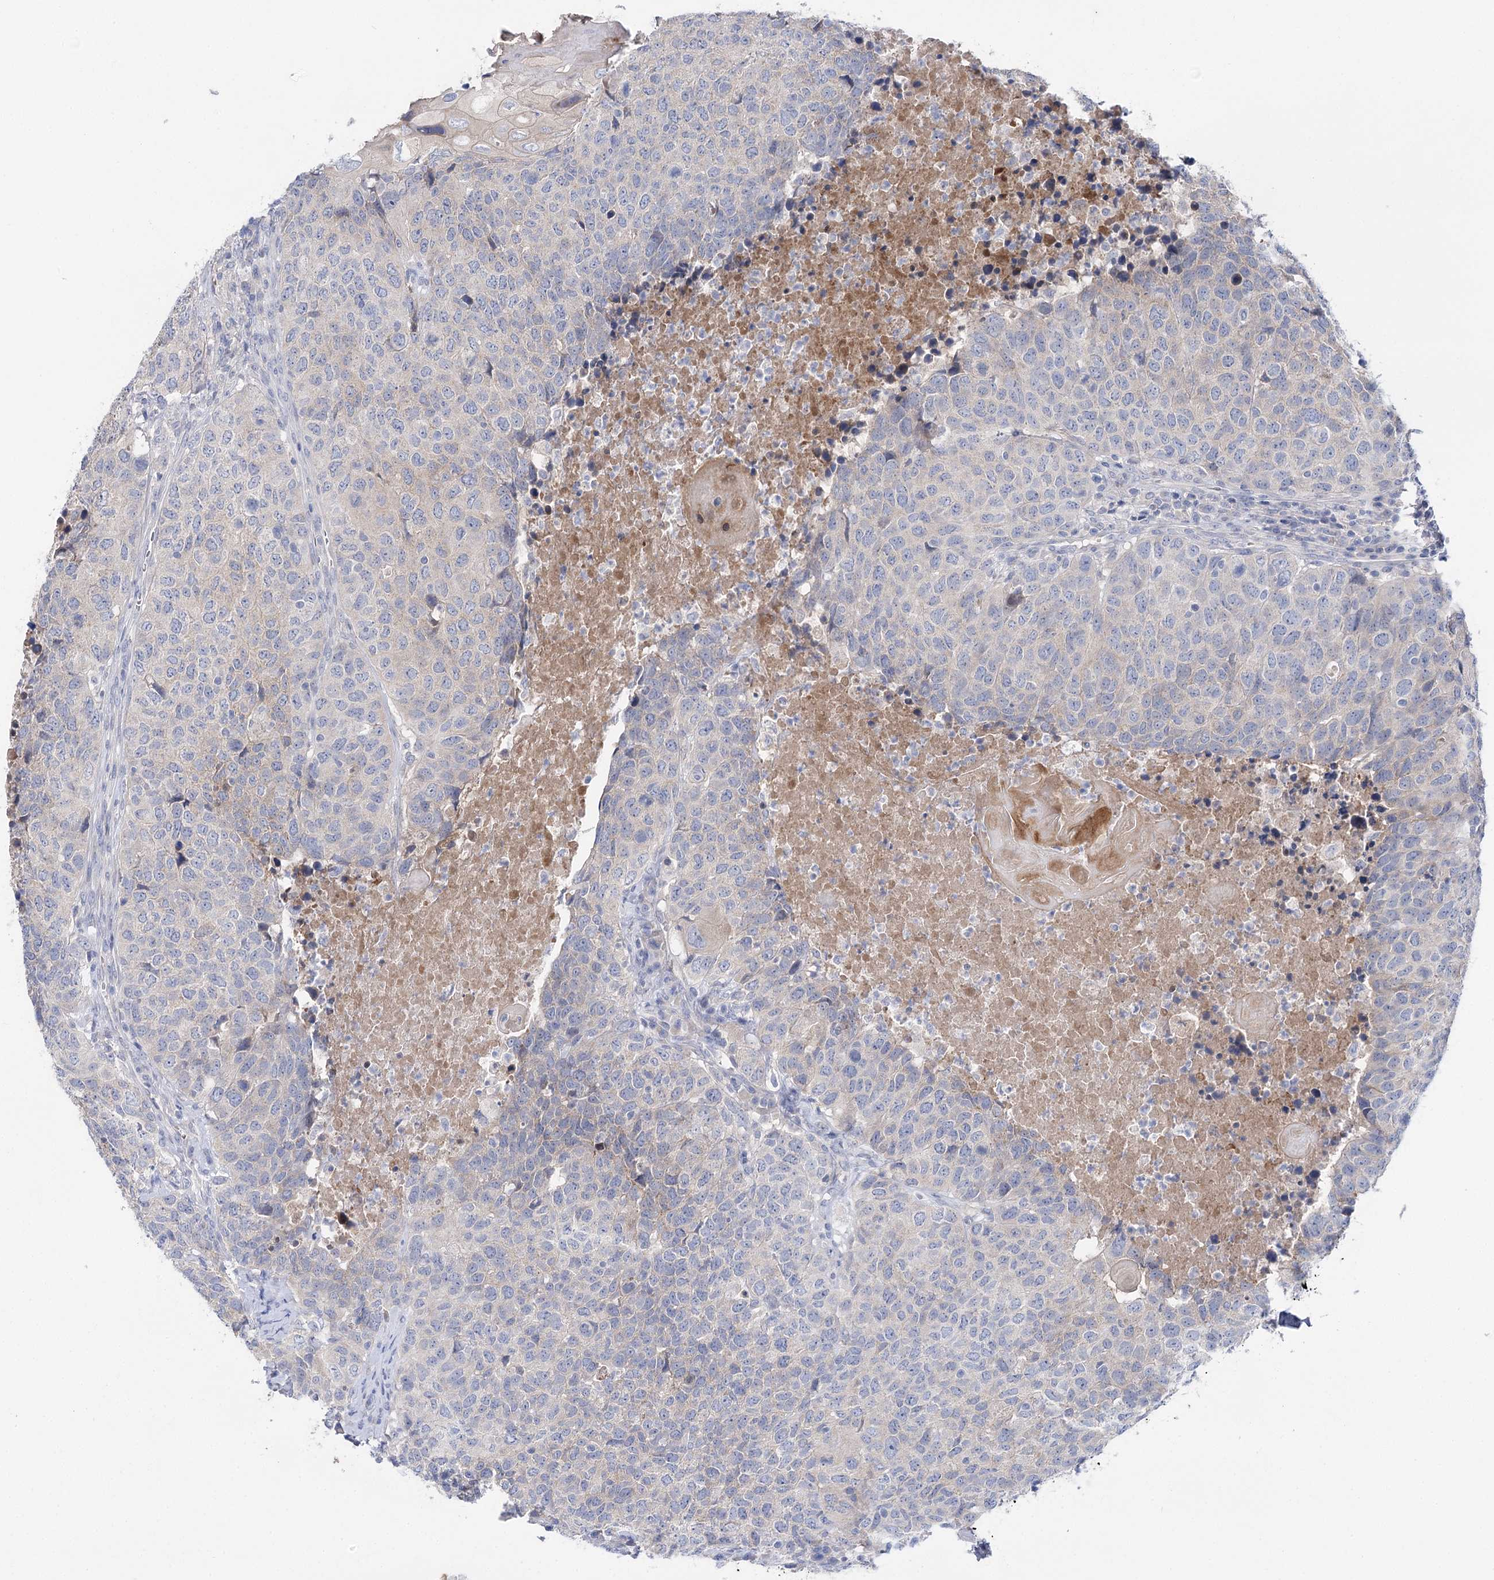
{"staining": {"intensity": "negative", "quantity": "none", "location": "none"}, "tissue": "head and neck cancer", "cell_type": "Tumor cells", "image_type": "cancer", "snomed": [{"axis": "morphology", "description": "Squamous cell carcinoma, NOS"}, {"axis": "topography", "description": "Head-Neck"}], "caption": "A high-resolution histopathology image shows immunohistochemistry staining of squamous cell carcinoma (head and neck), which shows no significant positivity in tumor cells.", "gene": "LRRC14B", "patient": {"sex": "male", "age": 66}}